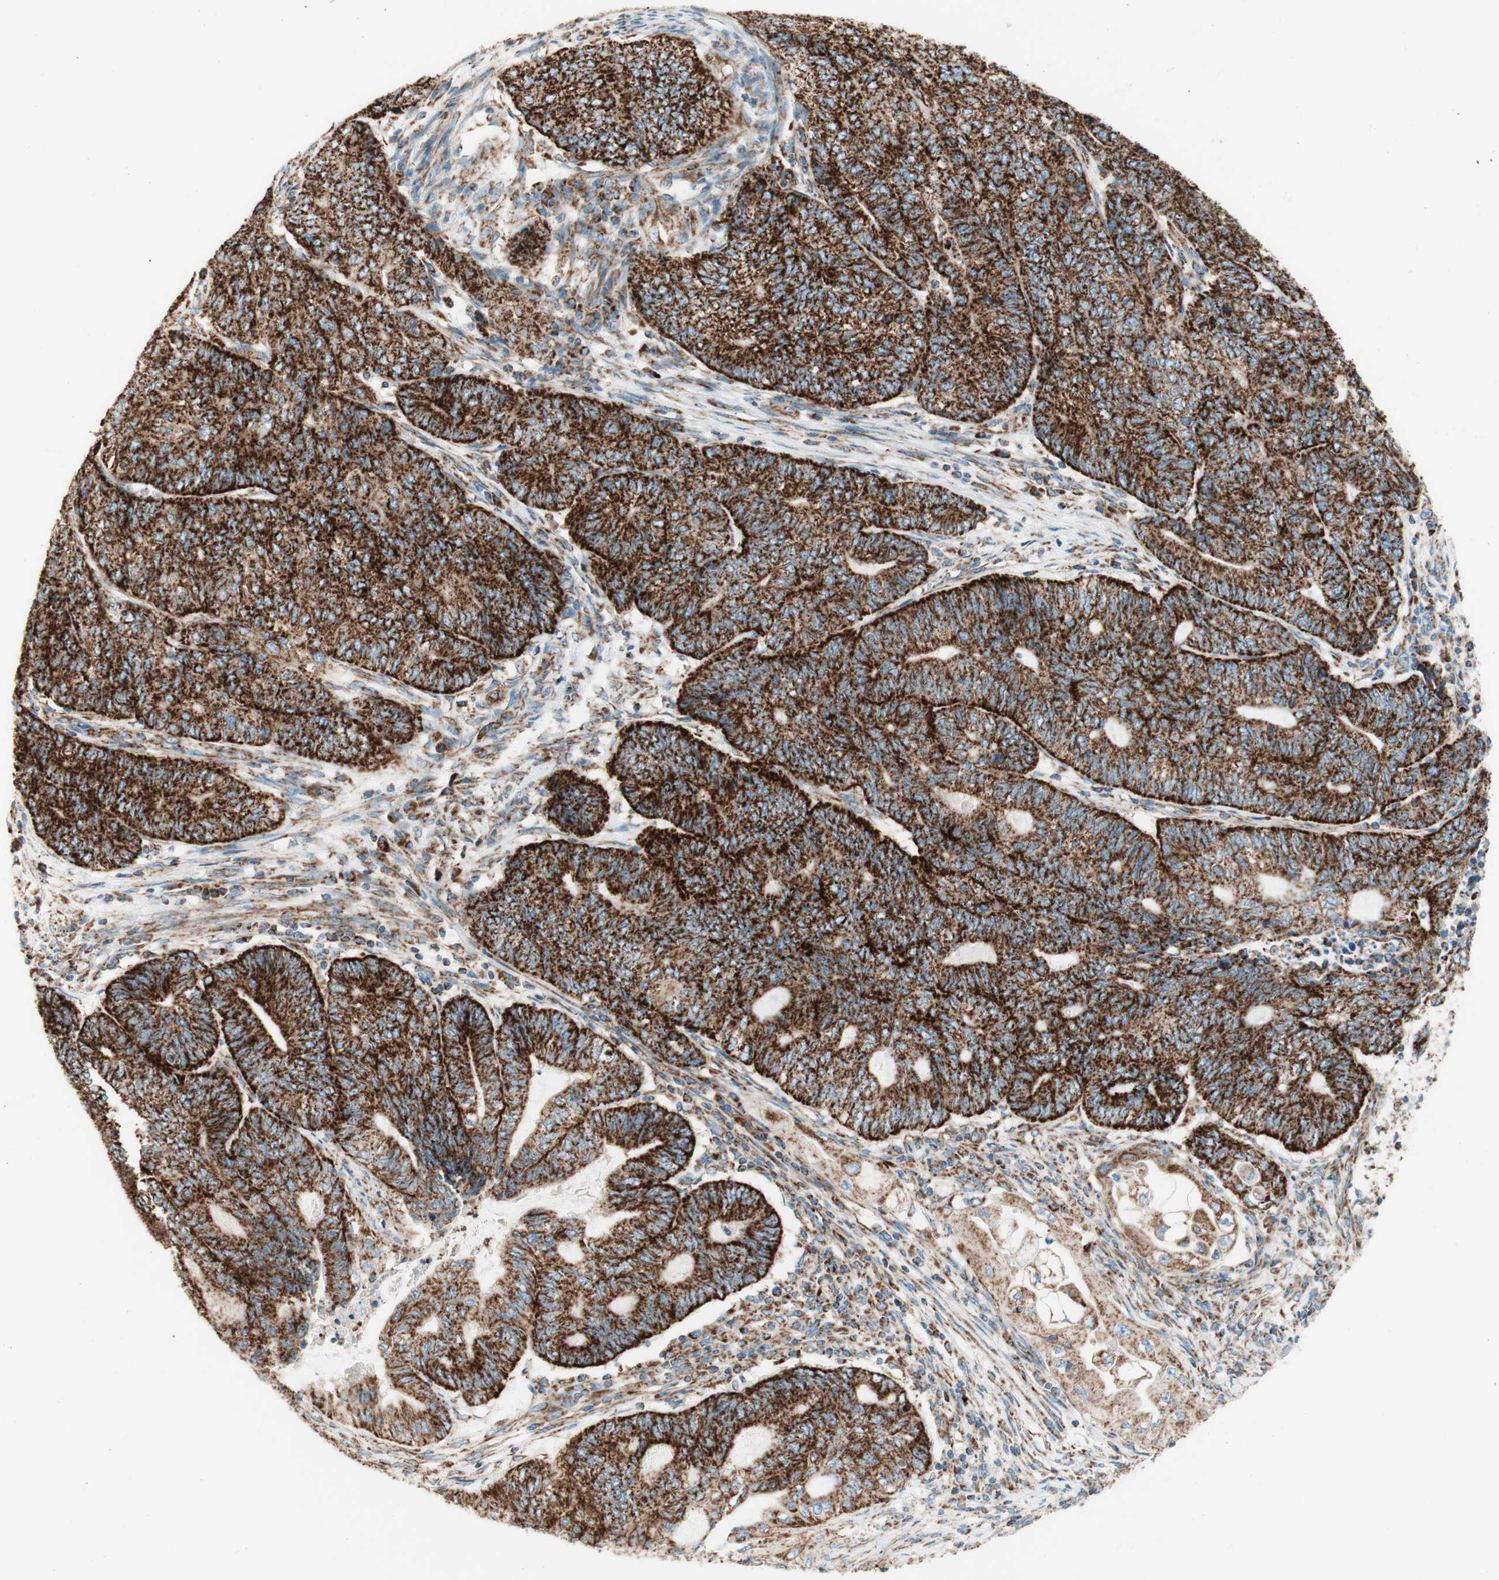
{"staining": {"intensity": "strong", "quantity": ">75%", "location": "cytoplasmic/membranous"}, "tissue": "endometrial cancer", "cell_type": "Tumor cells", "image_type": "cancer", "snomed": [{"axis": "morphology", "description": "Adenocarcinoma, NOS"}, {"axis": "topography", "description": "Uterus"}, {"axis": "topography", "description": "Endometrium"}], "caption": "This micrograph demonstrates immunohistochemistry (IHC) staining of endometrial cancer, with high strong cytoplasmic/membranous expression in approximately >75% of tumor cells.", "gene": "TOMM20", "patient": {"sex": "female", "age": 70}}